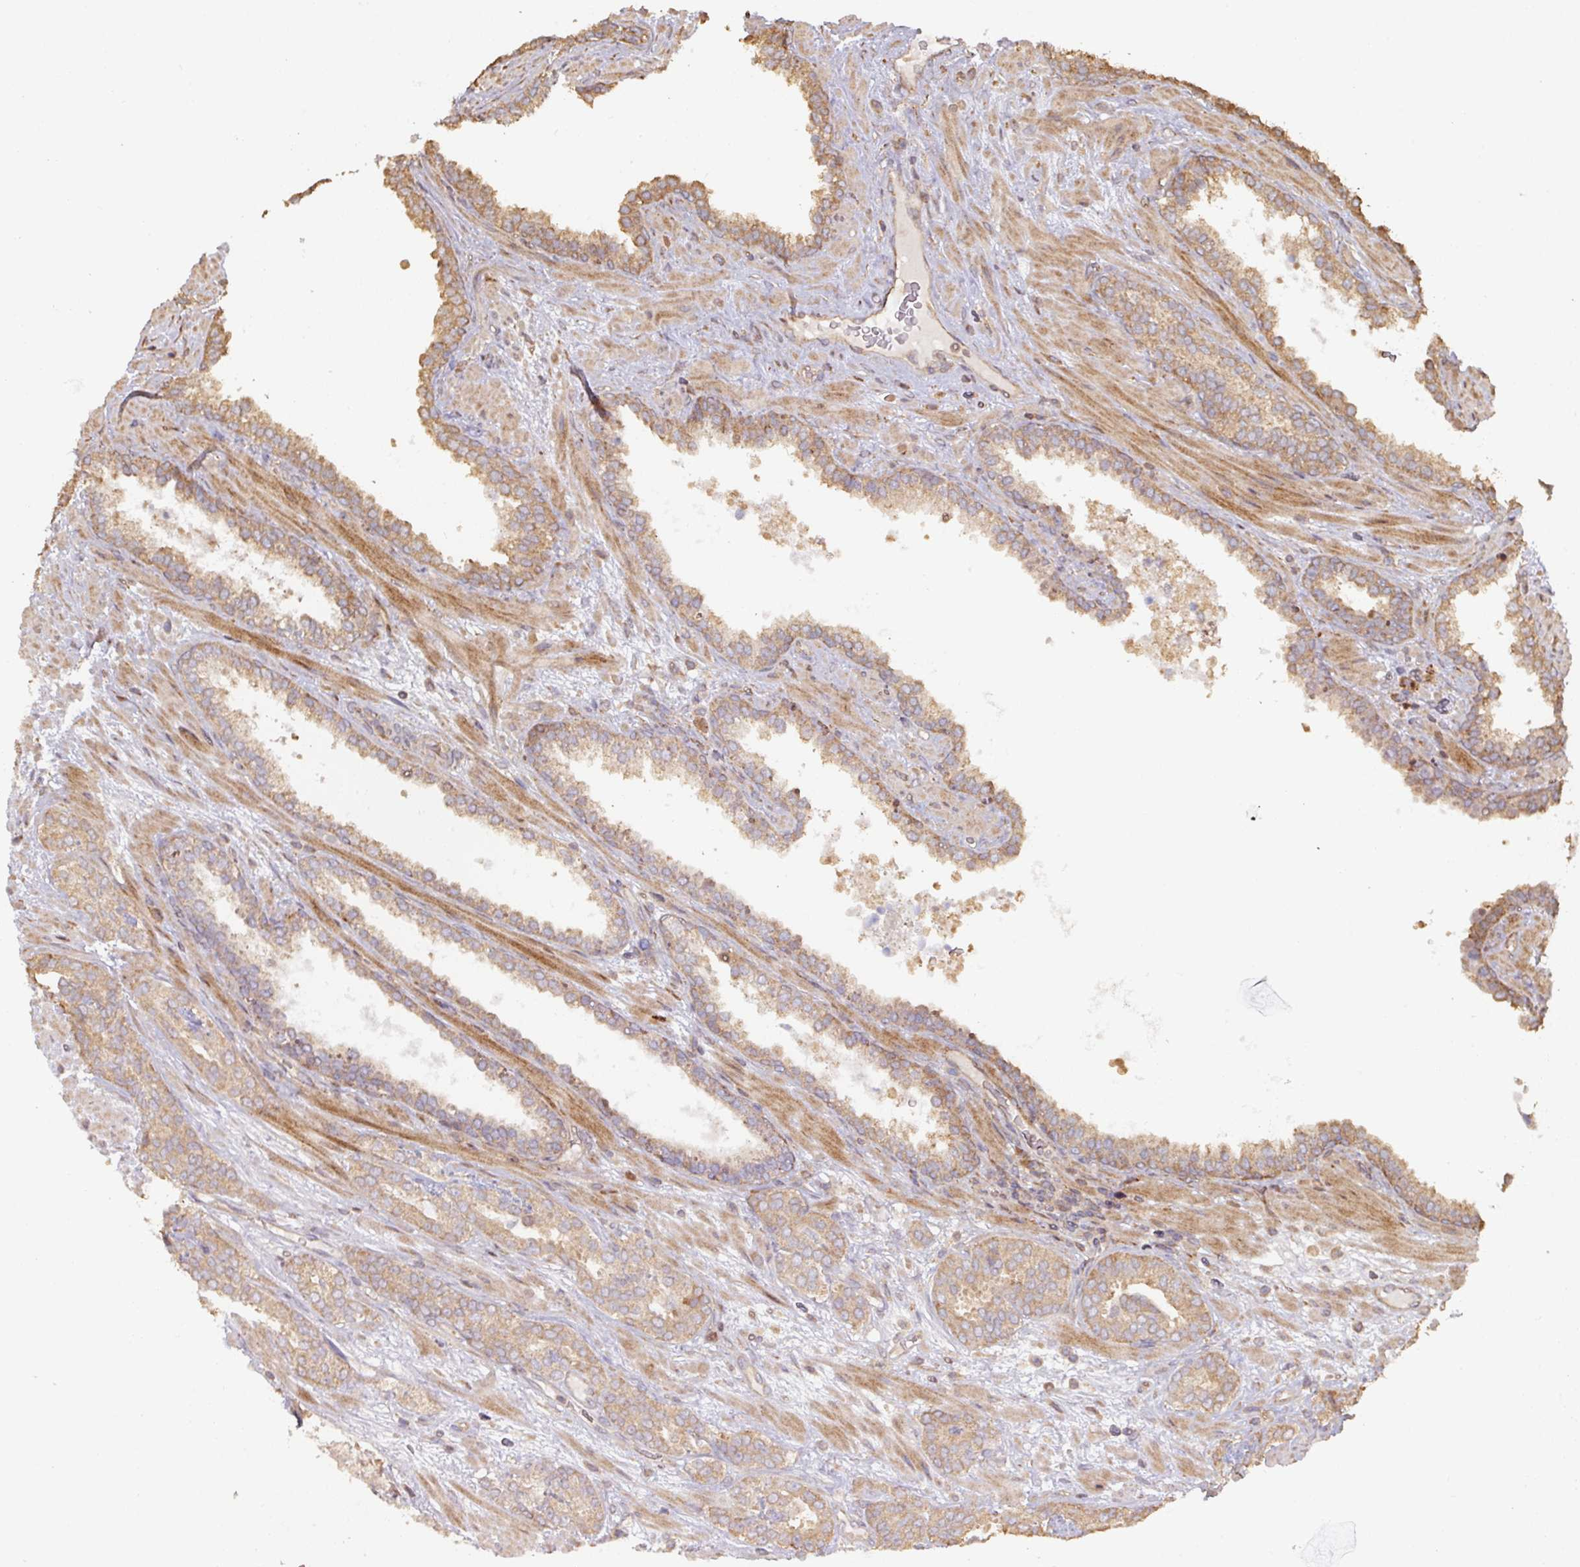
{"staining": {"intensity": "weak", "quantity": ">75%", "location": "cytoplasmic/membranous"}, "tissue": "prostate cancer", "cell_type": "Tumor cells", "image_type": "cancer", "snomed": [{"axis": "morphology", "description": "Adenocarcinoma, High grade"}, {"axis": "topography", "description": "Prostate"}], "caption": "Approximately >75% of tumor cells in prostate cancer (high-grade adenocarcinoma) reveal weak cytoplasmic/membranous protein expression as visualized by brown immunohistochemical staining.", "gene": "CA7", "patient": {"sex": "male", "age": 71}}